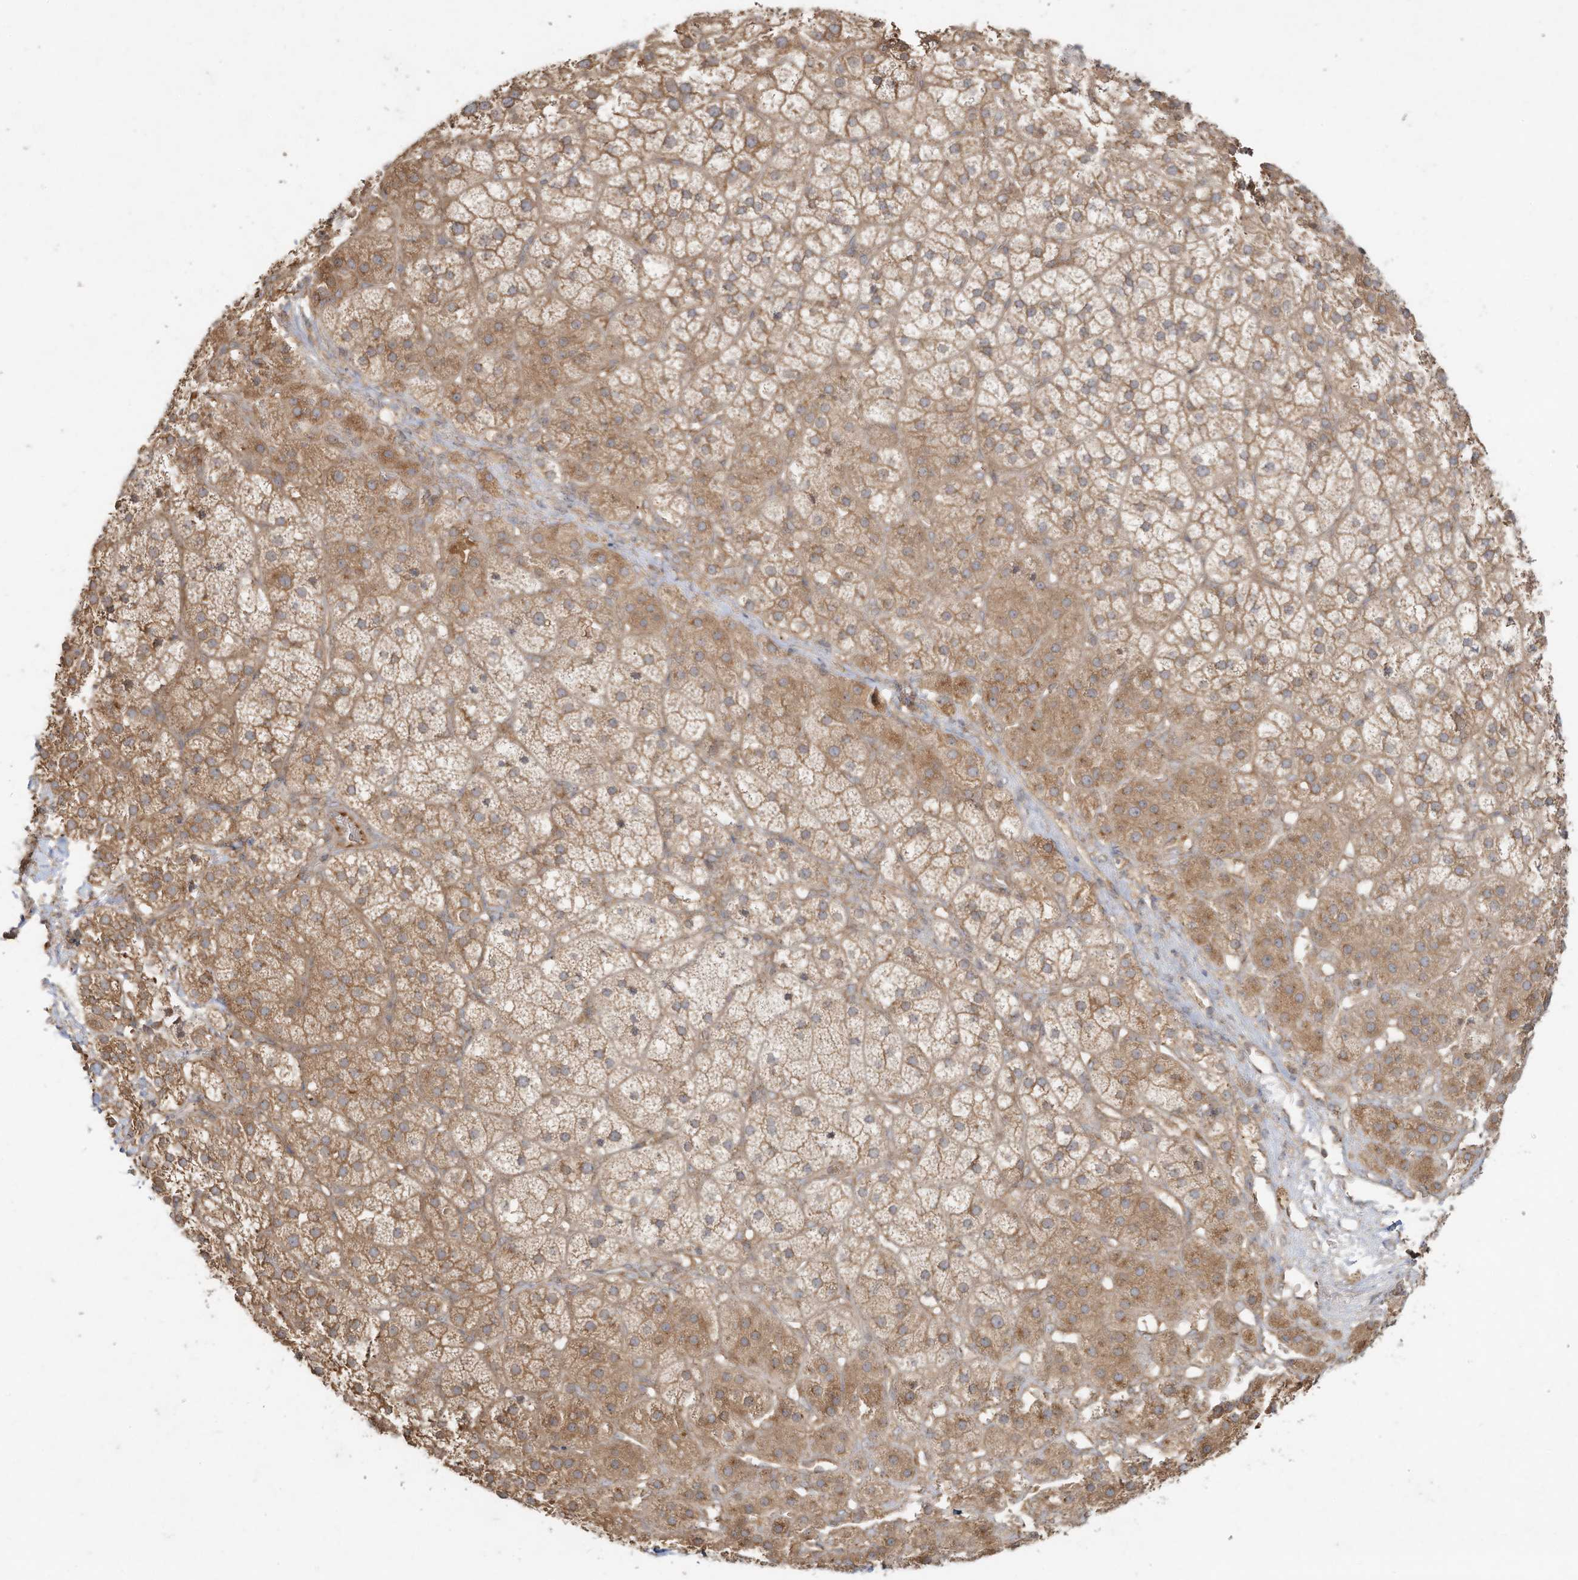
{"staining": {"intensity": "moderate", "quantity": ">75%", "location": "cytoplasmic/membranous"}, "tissue": "adrenal gland", "cell_type": "Glandular cells", "image_type": "normal", "snomed": [{"axis": "morphology", "description": "Normal tissue, NOS"}, {"axis": "topography", "description": "Adrenal gland"}], "caption": "Protein staining of normal adrenal gland exhibits moderate cytoplasmic/membranous staining in about >75% of glandular cells.", "gene": "DYNC1I2", "patient": {"sex": "female", "age": 44}}